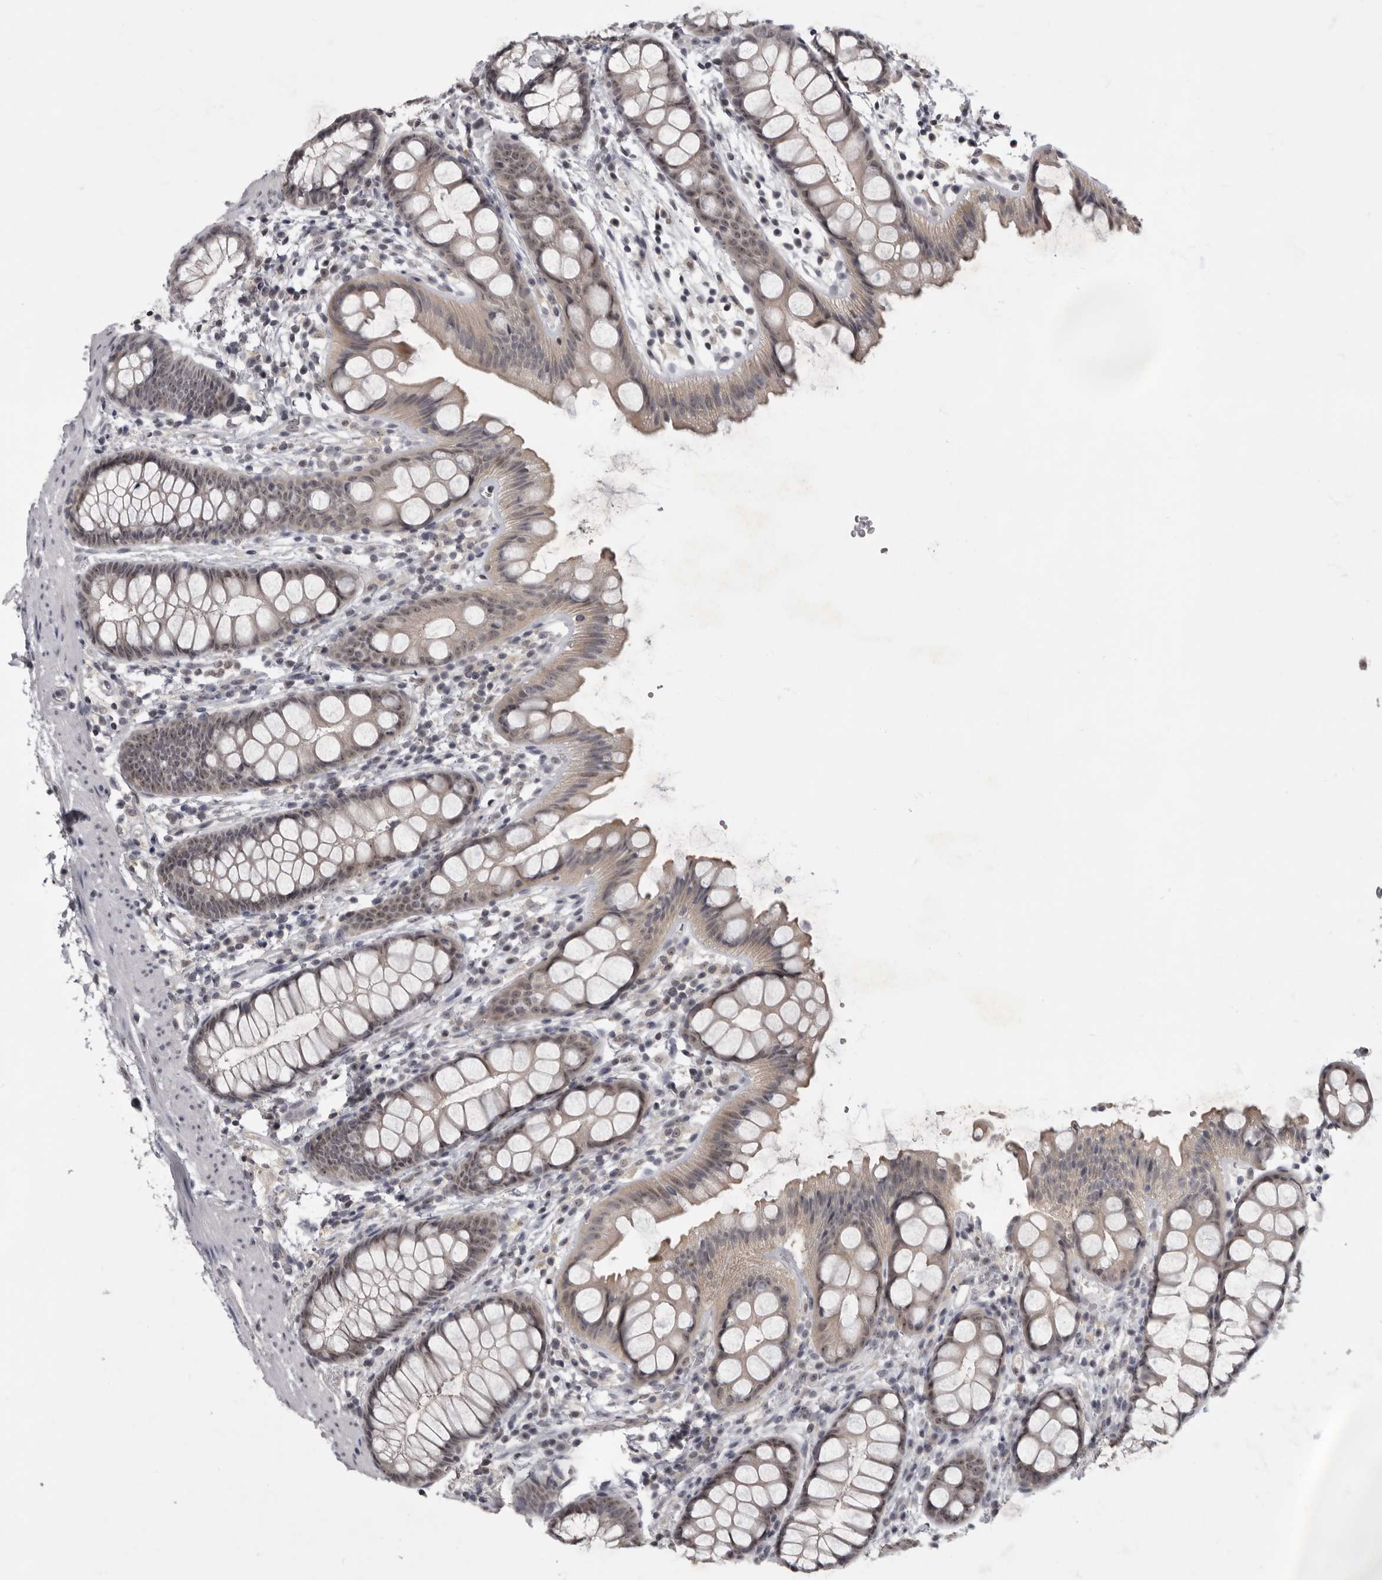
{"staining": {"intensity": "weak", "quantity": "25%-75%", "location": "cytoplasmic/membranous,nuclear"}, "tissue": "rectum", "cell_type": "Glandular cells", "image_type": "normal", "snomed": [{"axis": "morphology", "description": "Normal tissue, NOS"}, {"axis": "topography", "description": "Rectum"}], "caption": "Brown immunohistochemical staining in normal rectum shows weak cytoplasmic/membranous,nuclear positivity in about 25%-75% of glandular cells.", "gene": "MRTO4", "patient": {"sex": "female", "age": 65}}